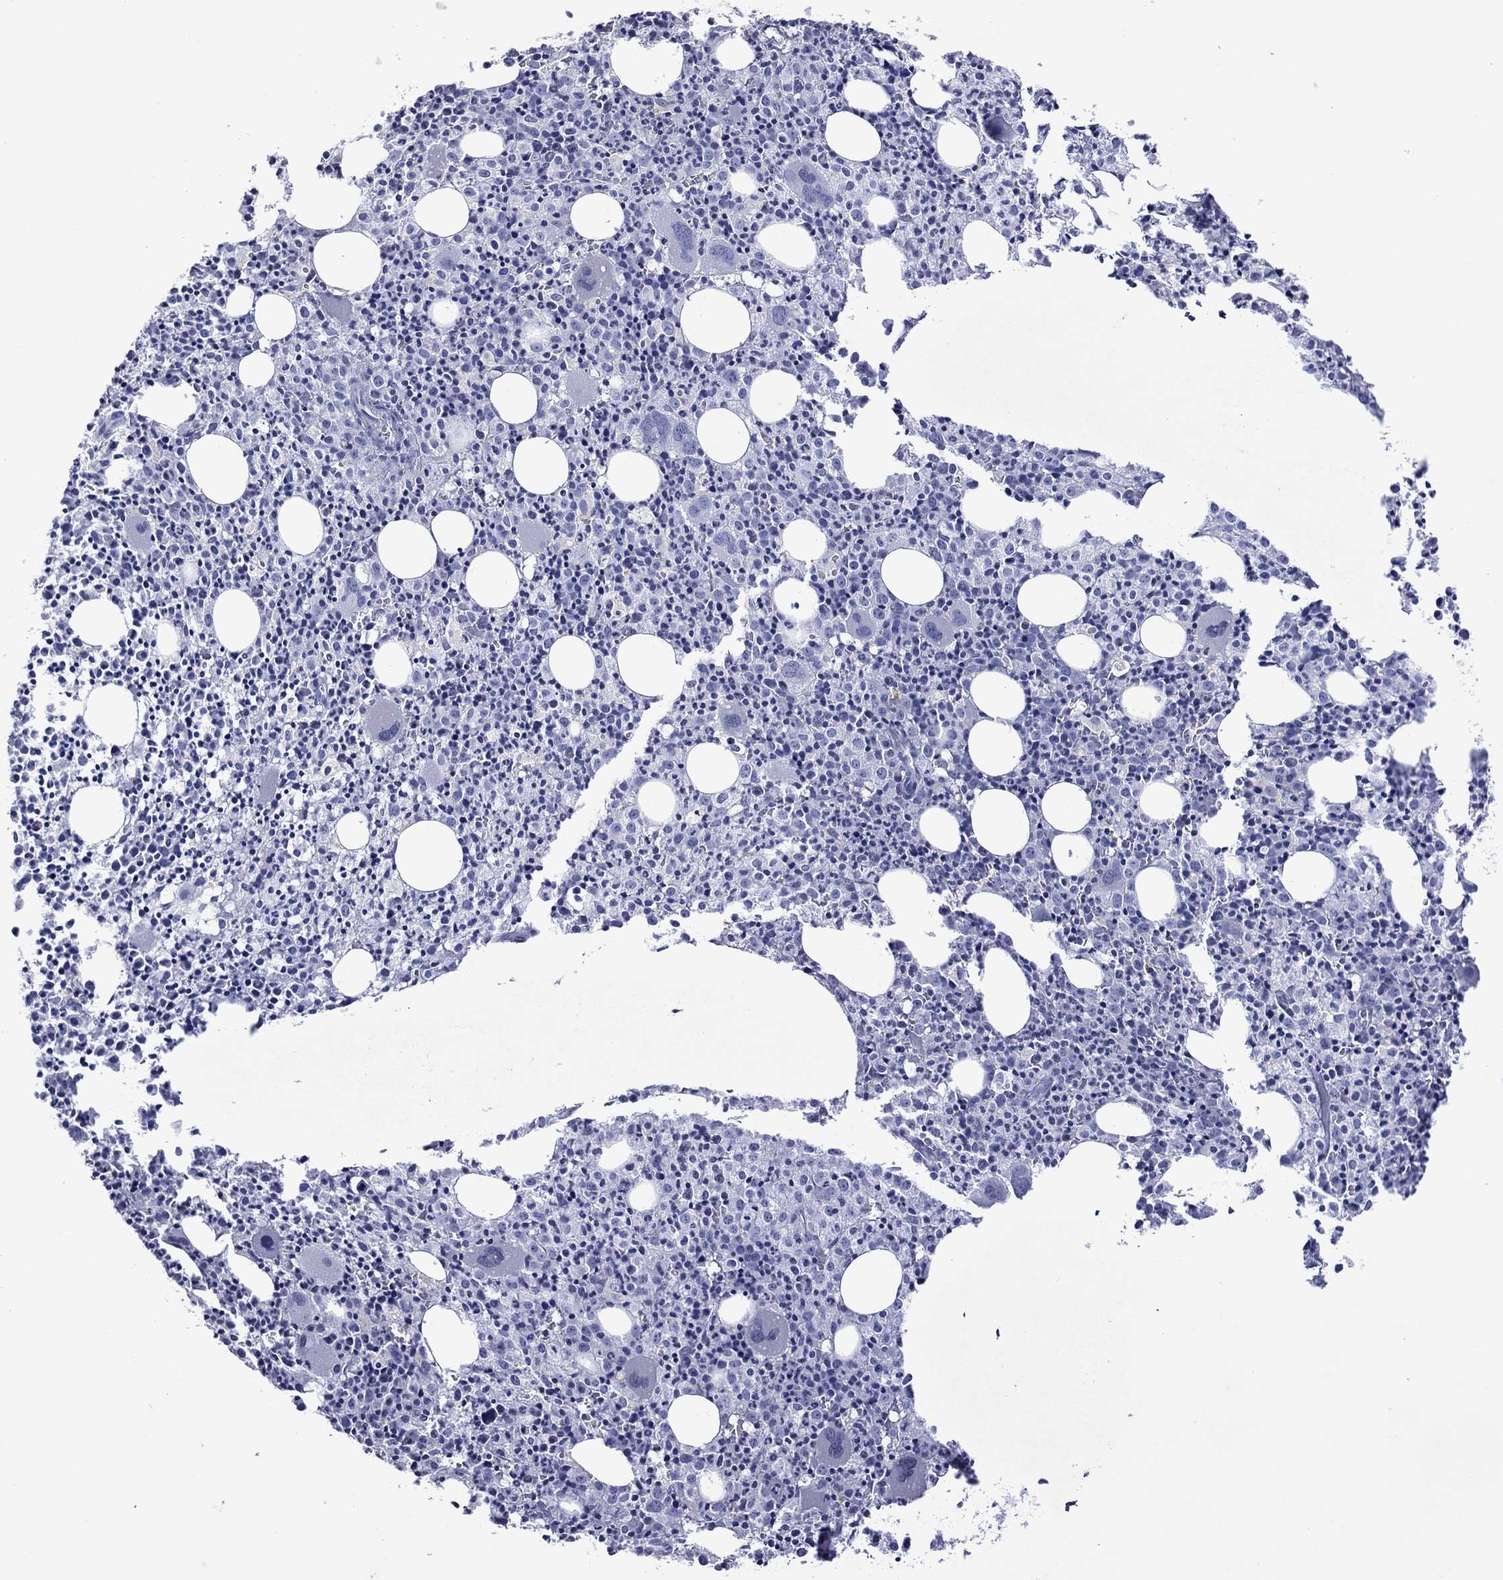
{"staining": {"intensity": "negative", "quantity": "none", "location": "none"}, "tissue": "bone marrow", "cell_type": "Hematopoietic cells", "image_type": "normal", "snomed": [{"axis": "morphology", "description": "Normal tissue, NOS"}, {"axis": "morphology", "description": "Inflammation, NOS"}, {"axis": "topography", "description": "Bone marrow"}], "caption": "Immunohistochemistry (IHC) of benign bone marrow exhibits no expression in hematopoietic cells.", "gene": "PIWIL1", "patient": {"sex": "male", "age": 3}}